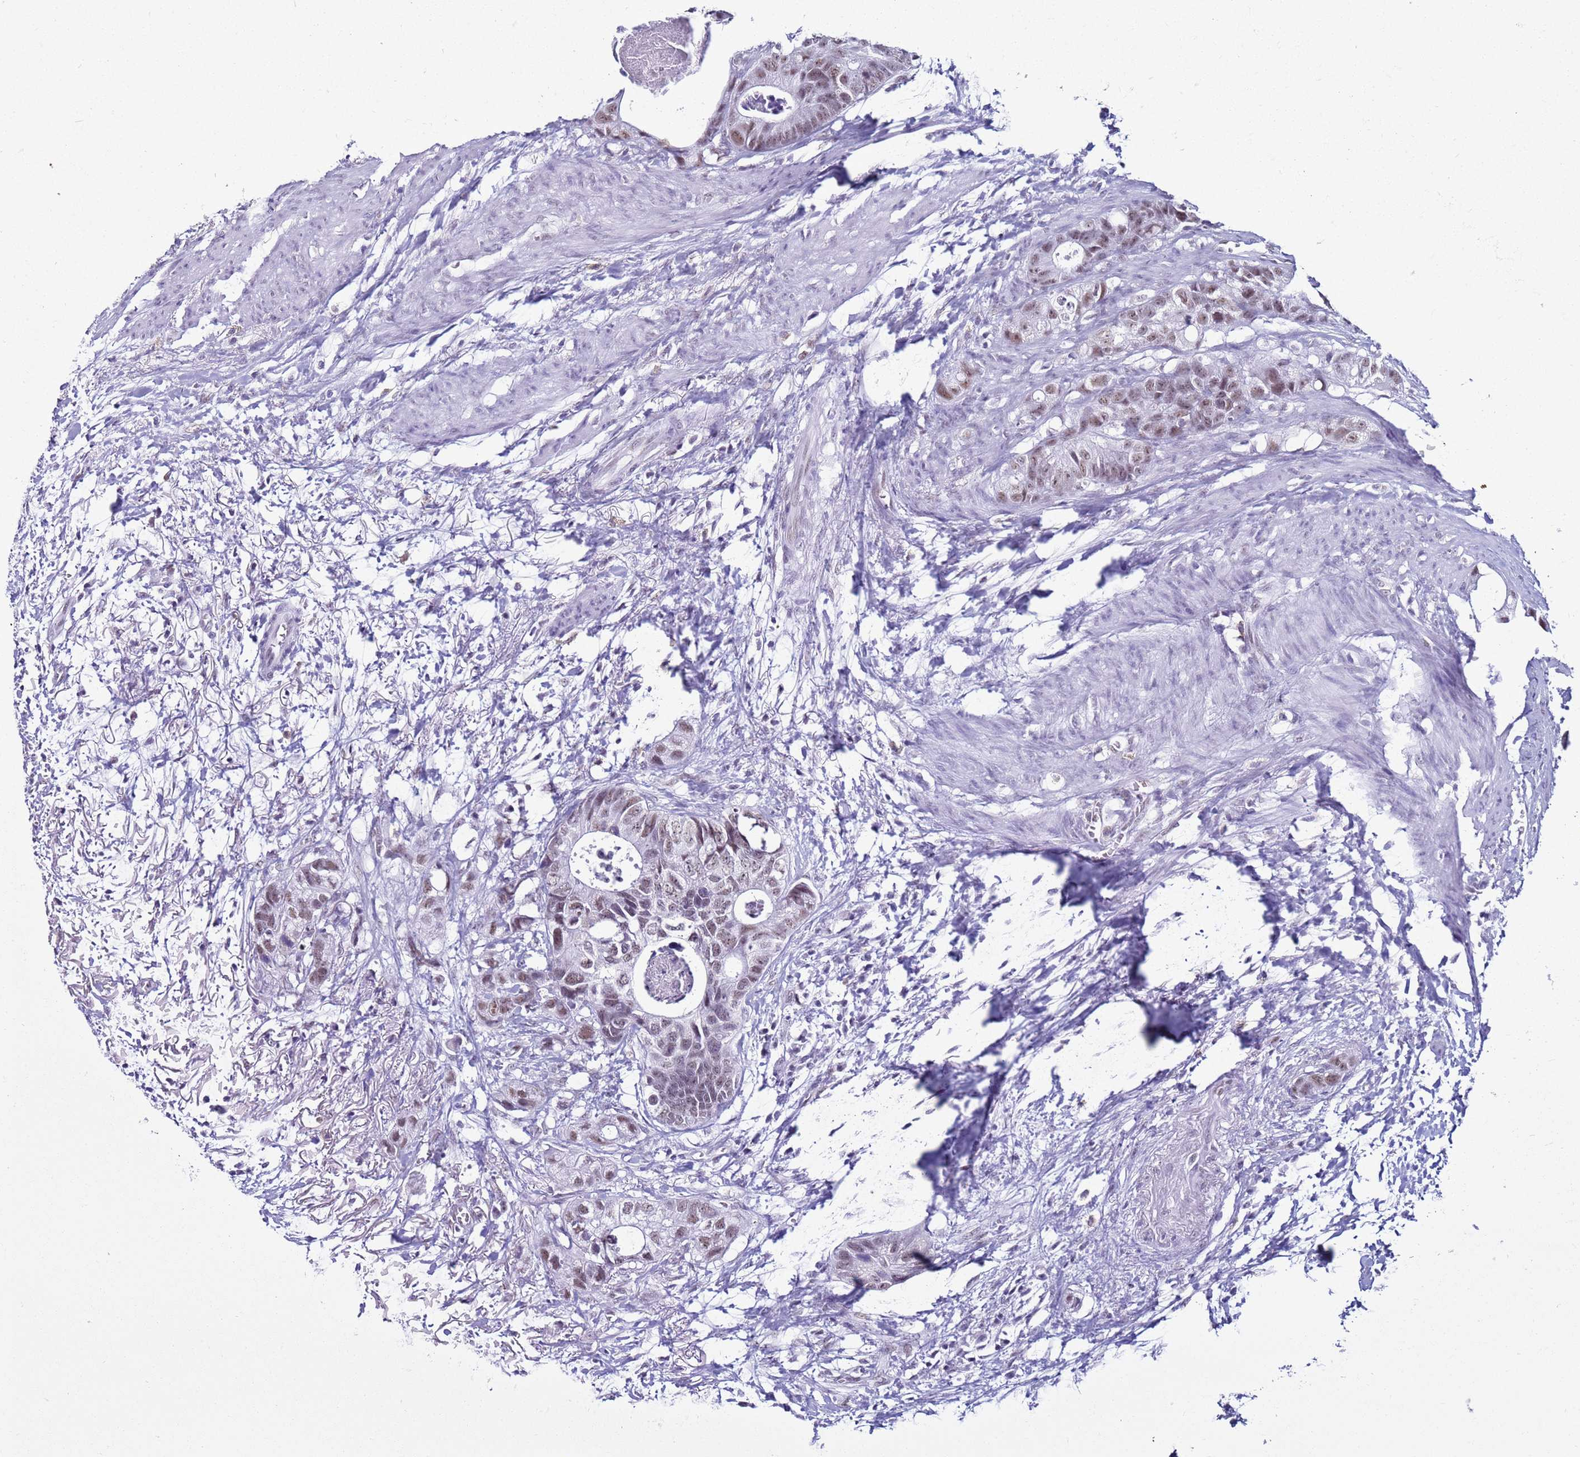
{"staining": {"intensity": "moderate", "quantity": ">75%", "location": "nuclear"}, "tissue": "colorectal cancer", "cell_type": "Tumor cells", "image_type": "cancer", "snomed": [{"axis": "morphology", "description": "Adenocarcinoma, NOS"}, {"axis": "topography", "description": "Colon"}], "caption": "Protein expression analysis of human colorectal adenocarcinoma reveals moderate nuclear staining in approximately >75% of tumor cells. Nuclei are stained in blue.", "gene": "DHX15", "patient": {"sex": "female", "age": 57}}